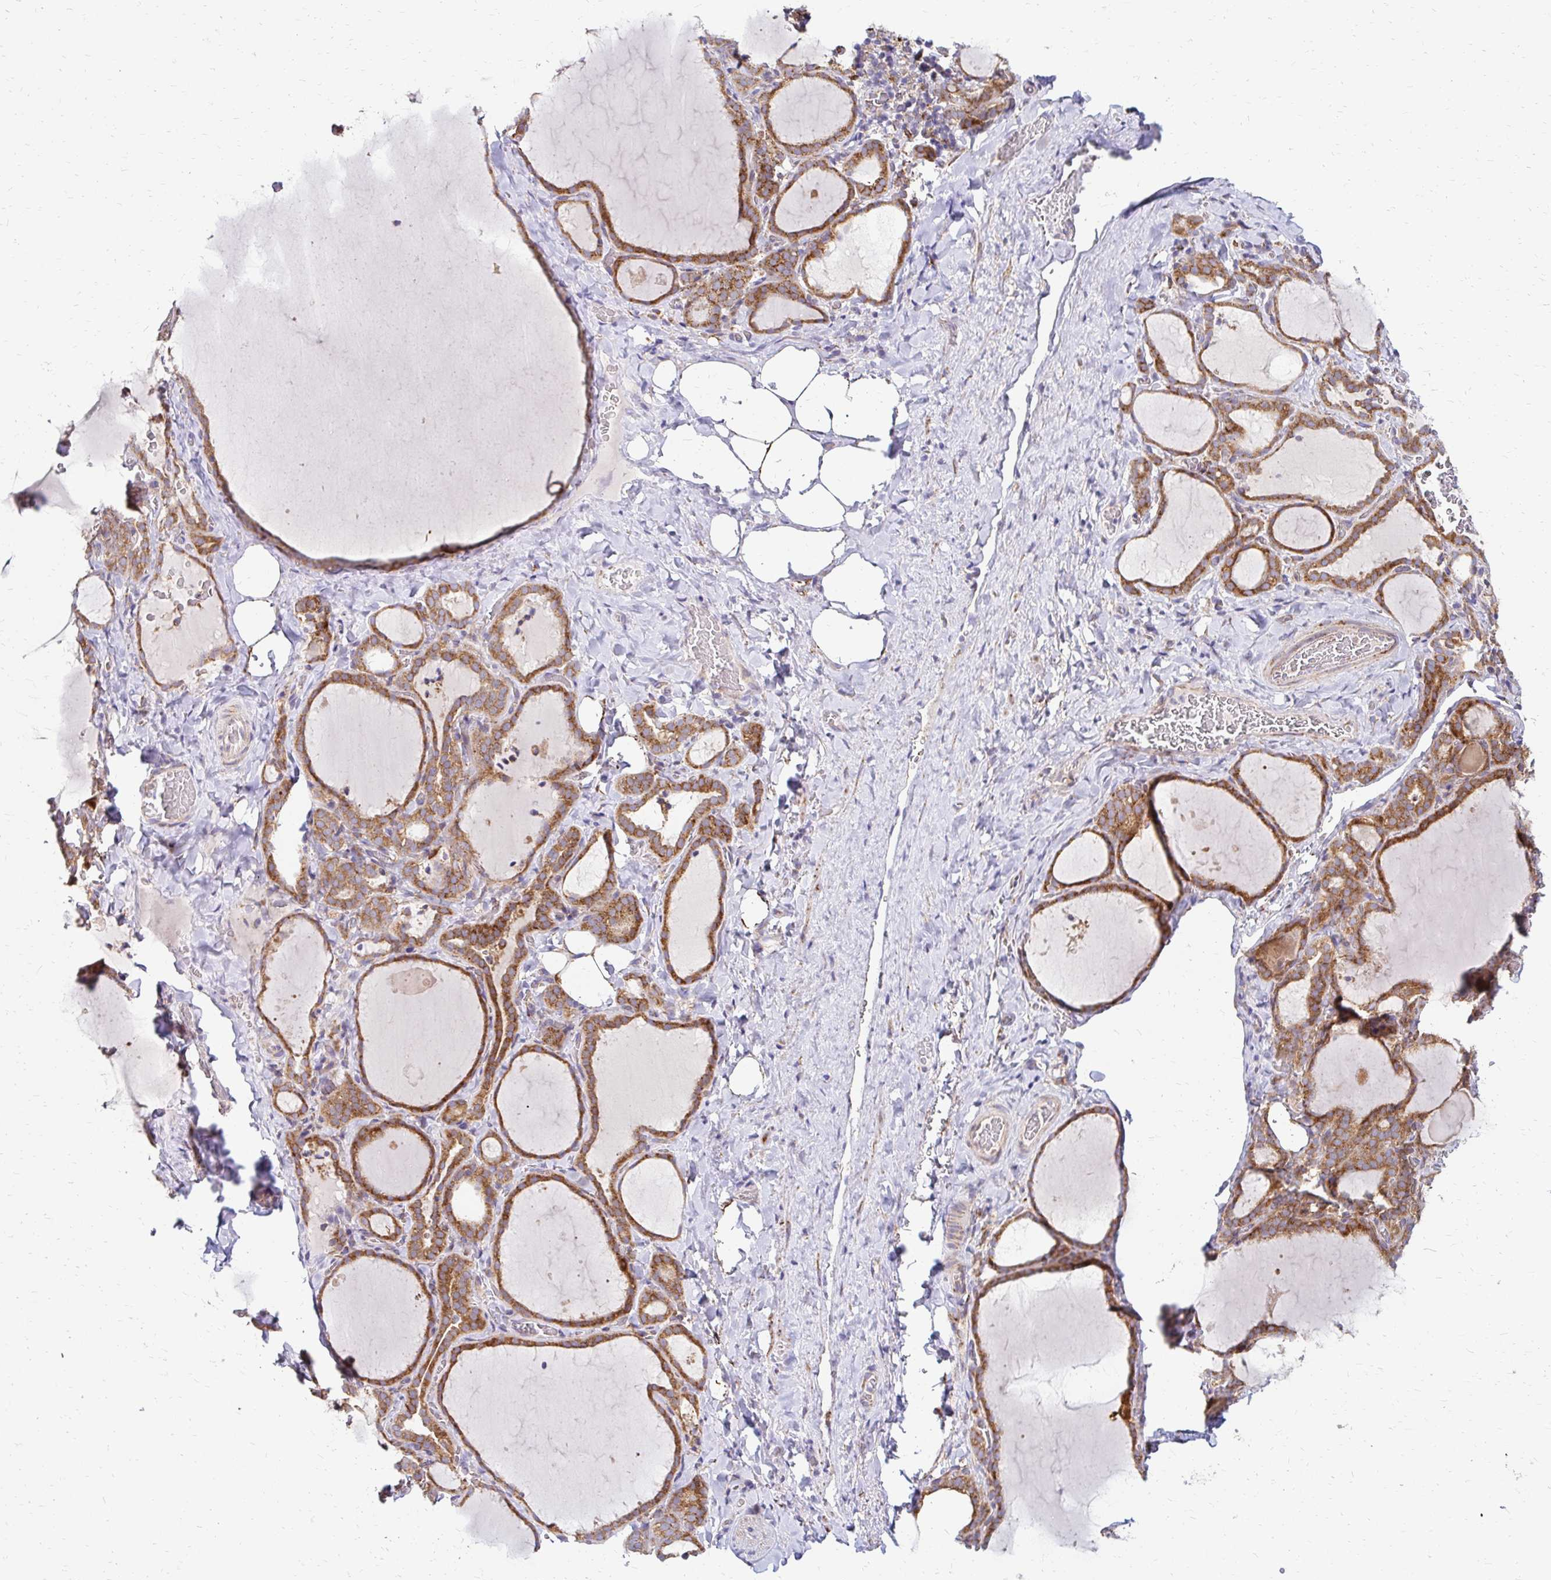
{"staining": {"intensity": "moderate", "quantity": ">75%", "location": "cytoplasmic/membranous"}, "tissue": "thyroid gland", "cell_type": "Glandular cells", "image_type": "normal", "snomed": [{"axis": "morphology", "description": "Normal tissue, NOS"}, {"axis": "topography", "description": "Thyroid gland"}], "caption": "Protein analysis of normal thyroid gland reveals moderate cytoplasmic/membranous positivity in about >75% of glandular cells. The protein of interest is stained brown, and the nuclei are stained in blue (DAB IHC with brightfield microscopy, high magnification).", "gene": "IDUA", "patient": {"sex": "female", "age": 22}}